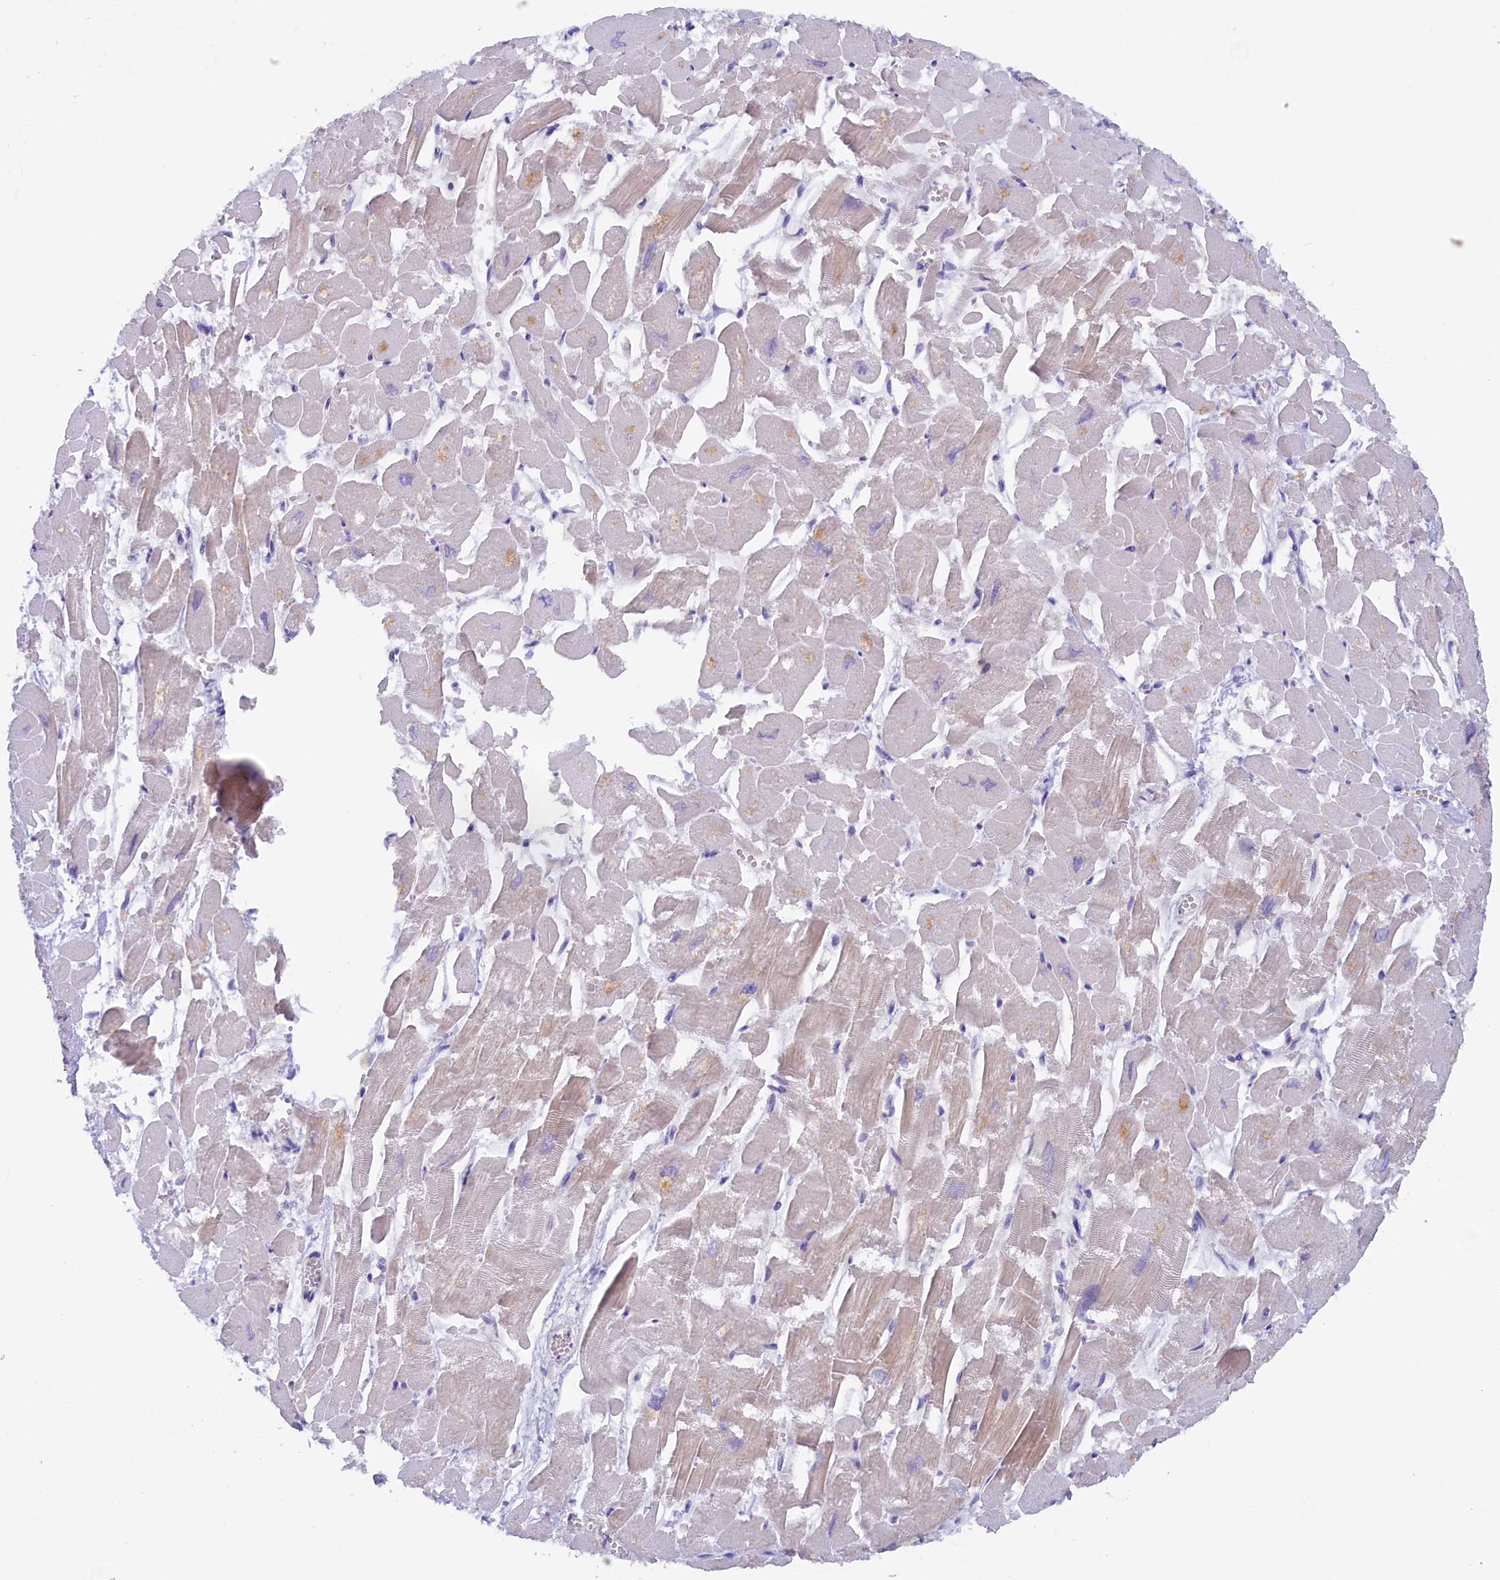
{"staining": {"intensity": "moderate", "quantity": "<25%", "location": "cytoplasmic/membranous"}, "tissue": "heart muscle", "cell_type": "Cardiomyocytes", "image_type": "normal", "snomed": [{"axis": "morphology", "description": "Normal tissue, NOS"}, {"axis": "topography", "description": "Heart"}], "caption": "Normal heart muscle reveals moderate cytoplasmic/membranous staining in about <25% of cardiomyocytes, visualized by immunohistochemistry. The protein of interest is shown in brown color, while the nuclei are stained blue.", "gene": "ZSWIM4", "patient": {"sex": "male", "age": 54}}